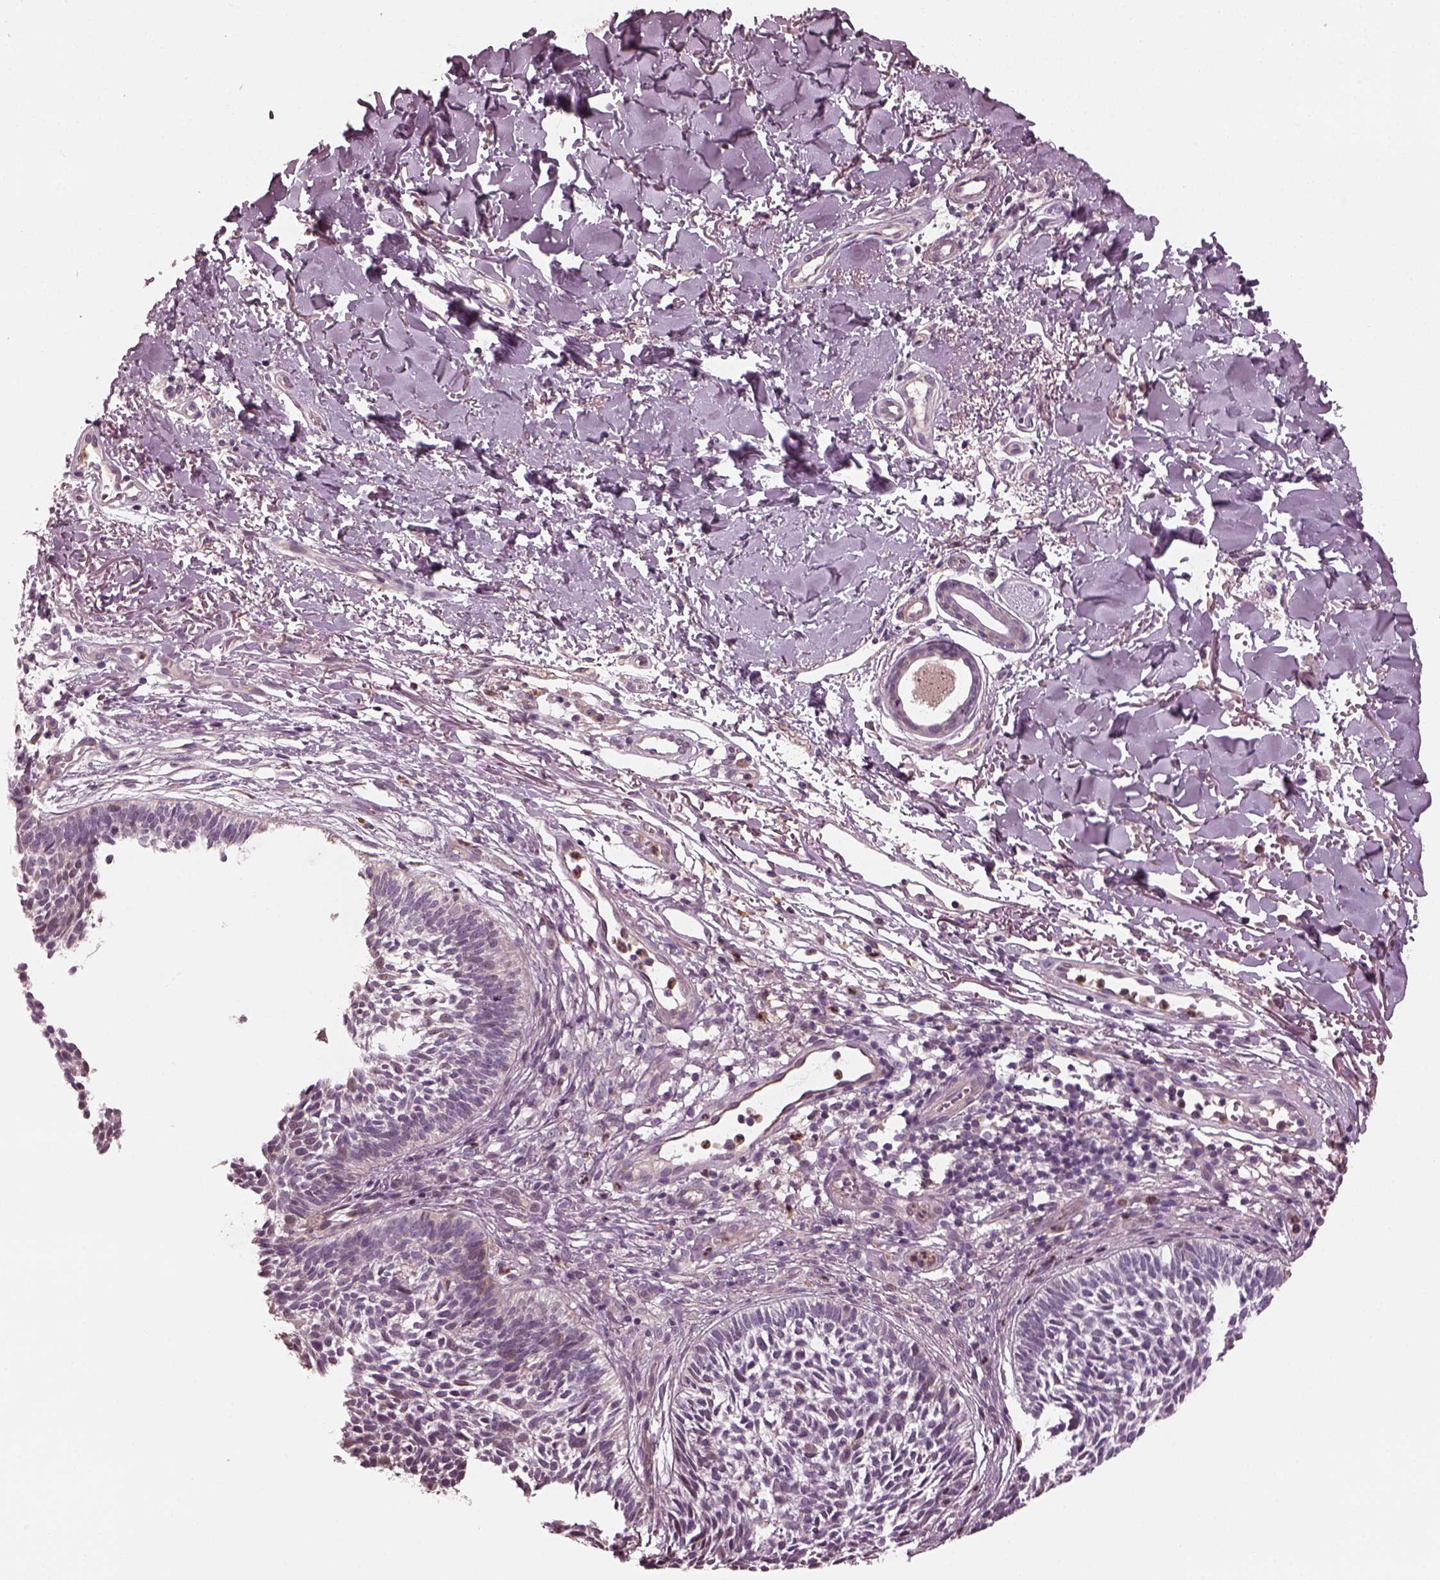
{"staining": {"intensity": "negative", "quantity": "none", "location": "none"}, "tissue": "skin cancer", "cell_type": "Tumor cells", "image_type": "cancer", "snomed": [{"axis": "morphology", "description": "Basal cell carcinoma"}, {"axis": "topography", "description": "Skin"}], "caption": "DAB (3,3'-diaminobenzidine) immunohistochemical staining of human skin cancer (basal cell carcinoma) reveals no significant staining in tumor cells.", "gene": "OPTC", "patient": {"sex": "male", "age": 78}}